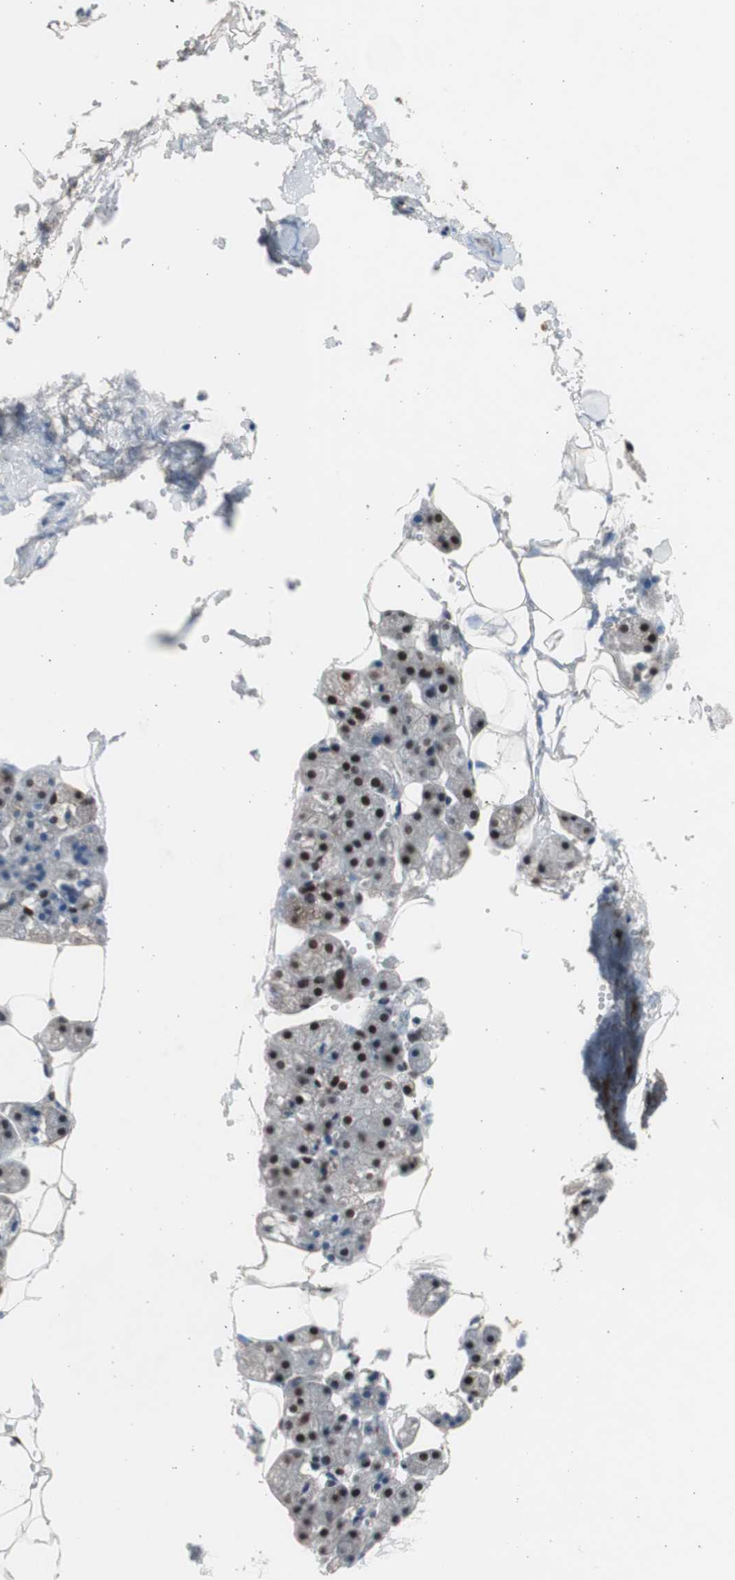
{"staining": {"intensity": "moderate", "quantity": "25%-75%", "location": "nuclear"}, "tissue": "salivary gland", "cell_type": "Glandular cells", "image_type": "normal", "snomed": [{"axis": "morphology", "description": "Normal tissue, NOS"}, {"axis": "topography", "description": "Salivary gland"}], "caption": "About 25%-75% of glandular cells in unremarkable human salivary gland exhibit moderate nuclear protein expression as visualized by brown immunohistochemical staining.", "gene": "RPA1", "patient": {"sex": "male", "age": 62}}